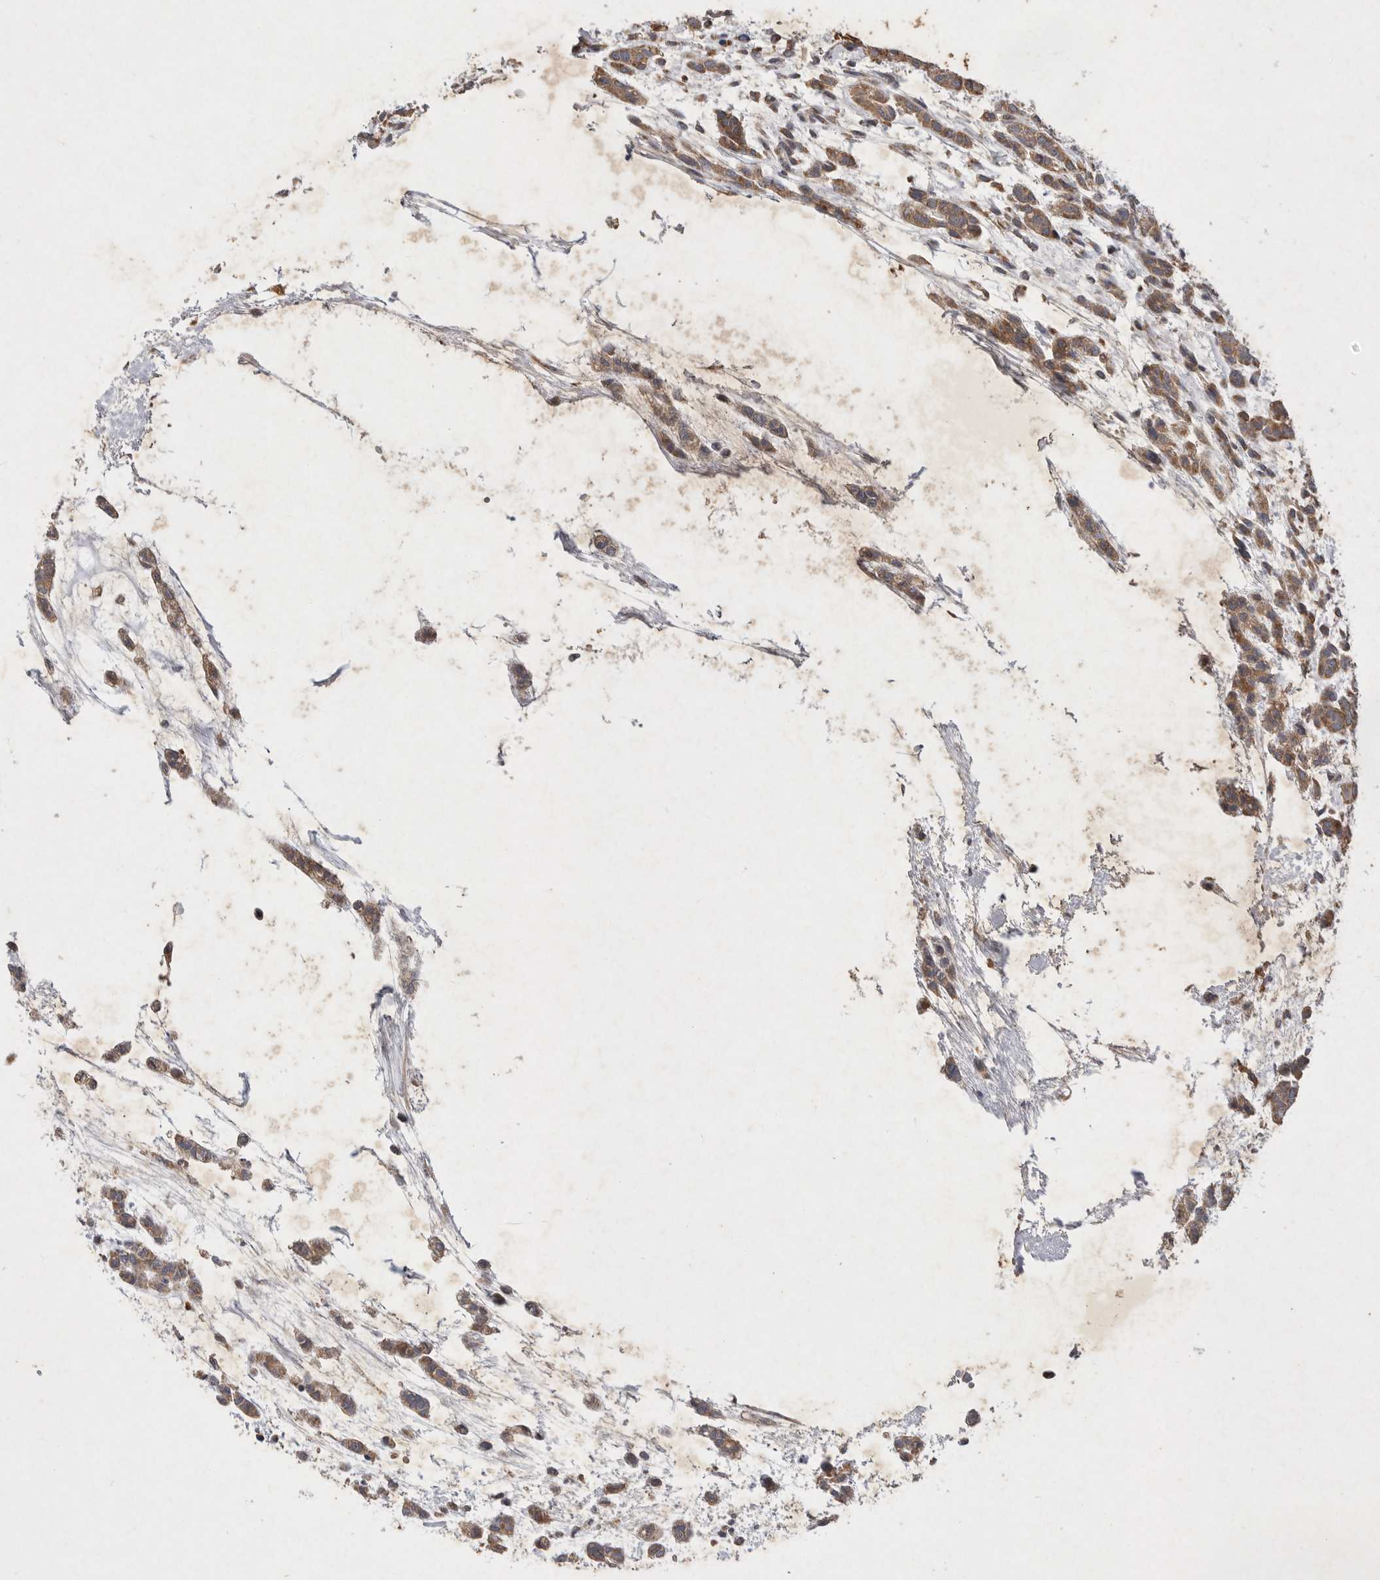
{"staining": {"intensity": "moderate", "quantity": ">75%", "location": "cytoplasmic/membranous"}, "tissue": "head and neck cancer", "cell_type": "Tumor cells", "image_type": "cancer", "snomed": [{"axis": "morphology", "description": "Adenocarcinoma, NOS"}, {"axis": "morphology", "description": "Adenoma, NOS"}, {"axis": "topography", "description": "Head-Neck"}], "caption": "There is medium levels of moderate cytoplasmic/membranous positivity in tumor cells of adenoma (head and neck), as demonstrated by immunohistochemical staining (brown color).", "gene": "MRPL41", "patient": {"sex": "female", "age": 55}}